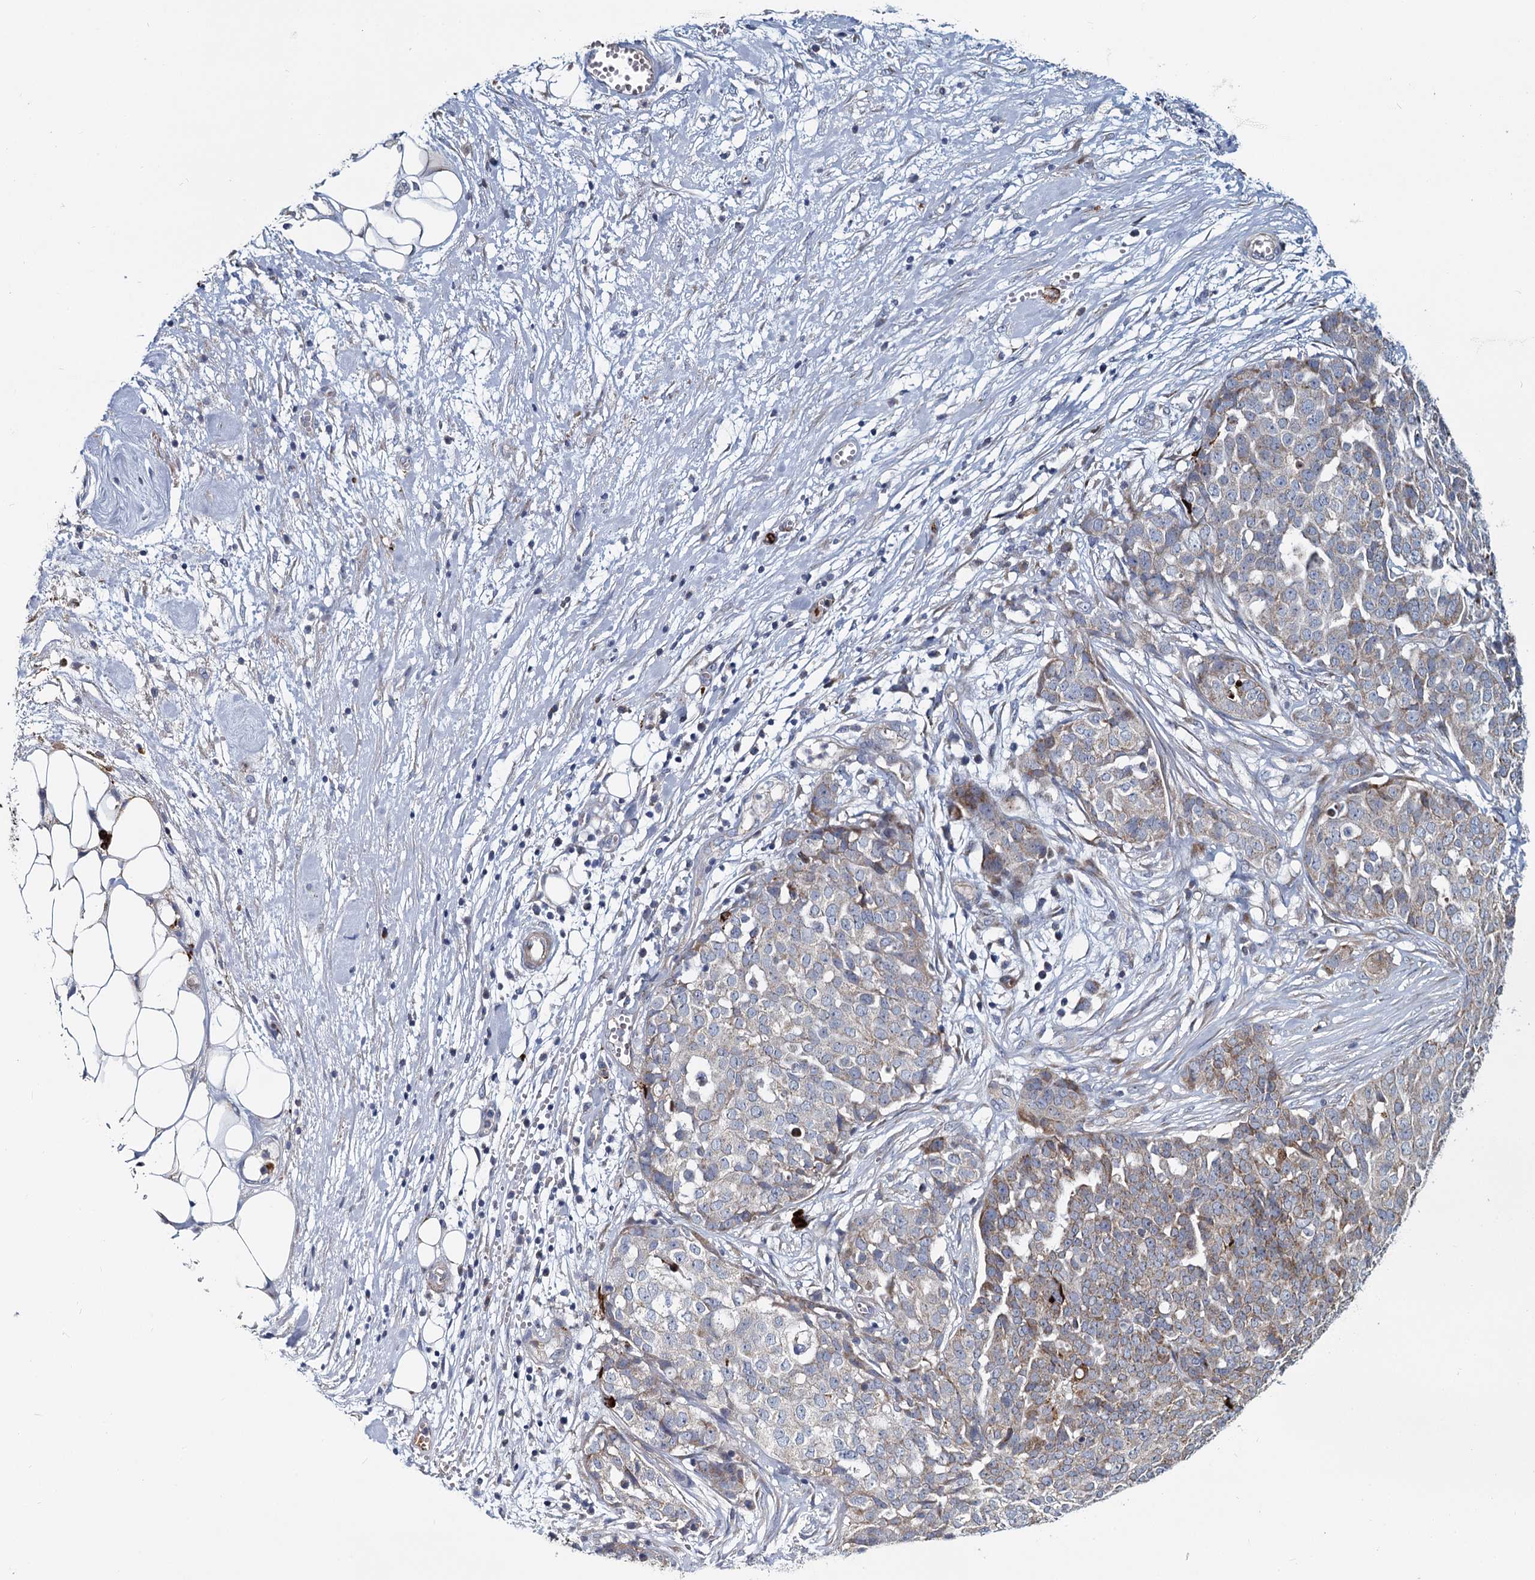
{"staining": {"intensity": "weak", "quantity": "<25%", "location": "cytoplasmic/membranous"}, "tissue": "ovarian cancer", "cell_type": "Tumor cells", "image_type": "cancer", "snomed": [{"axis": "morphology", "description": "Cystadenocarcinoma, serous, NOS"}, {"axis": "topography", "description": "Soft tissue"}, {"axis": "topography", "description": "Ovary"}], "caption": "The IHC histopathology image has no significant positivity in tumor cells of serous cystadenocarcinoma (ovarian) tissue.", "gene": "DCUN1D2", "patient": {"sex": "female", "age": 57}}